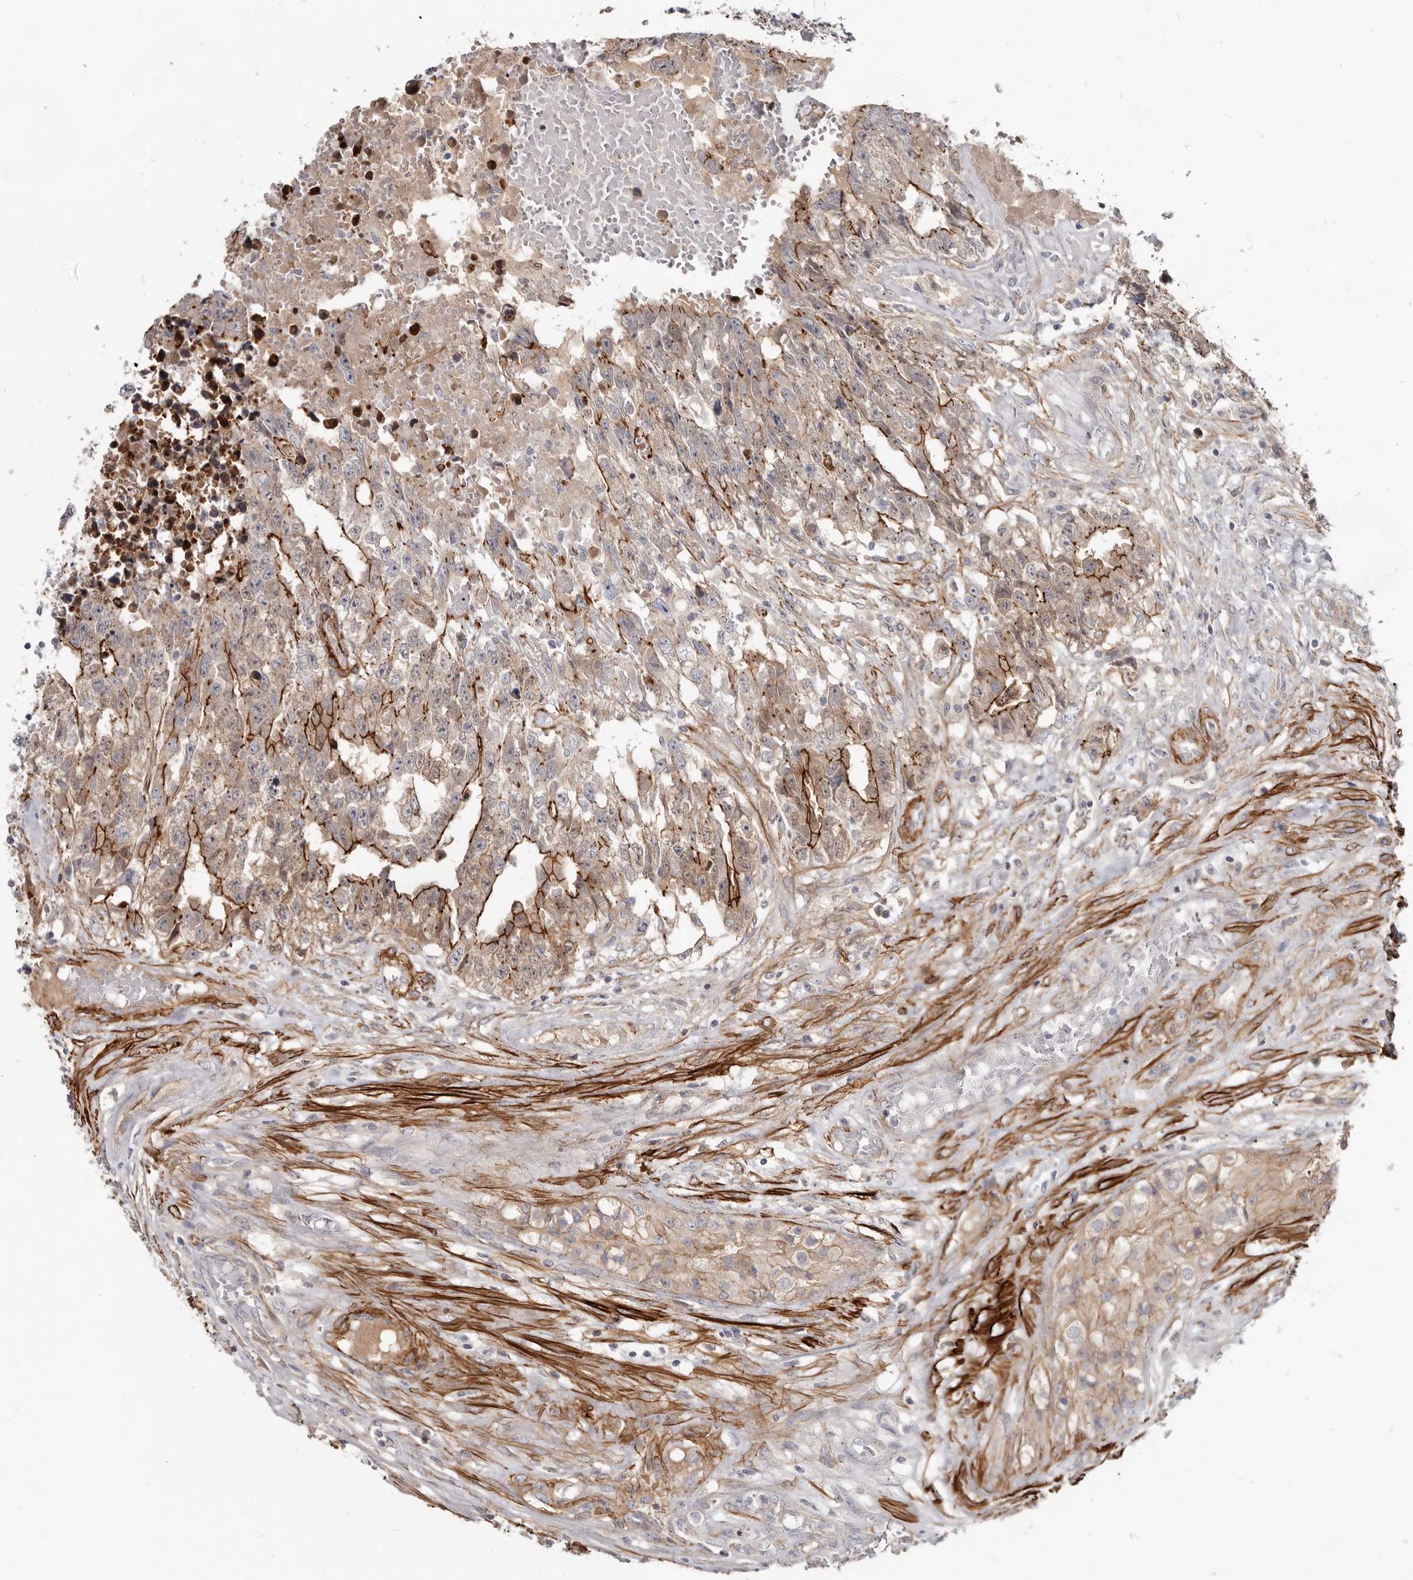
{"staining": {"intensity": "strong", "quantity": "25%-75%", "location": "cytoplasmic/membranous"}, "tissue": "testis cancer", "cell_type": "Tumor cells", "image_type": "cancer", "snomed": [{"axis": "morphology", "description": "Carcinoma, Embryonal, NOS"}, {"axis": "topography", "description": "Testis"}], "caption": "Embryonal carcinoma (testis) stained with a protein marker reveals strong staining in tumor cells.", "gene": "CGN", "patient": {"sex": "male", "age": 25}}